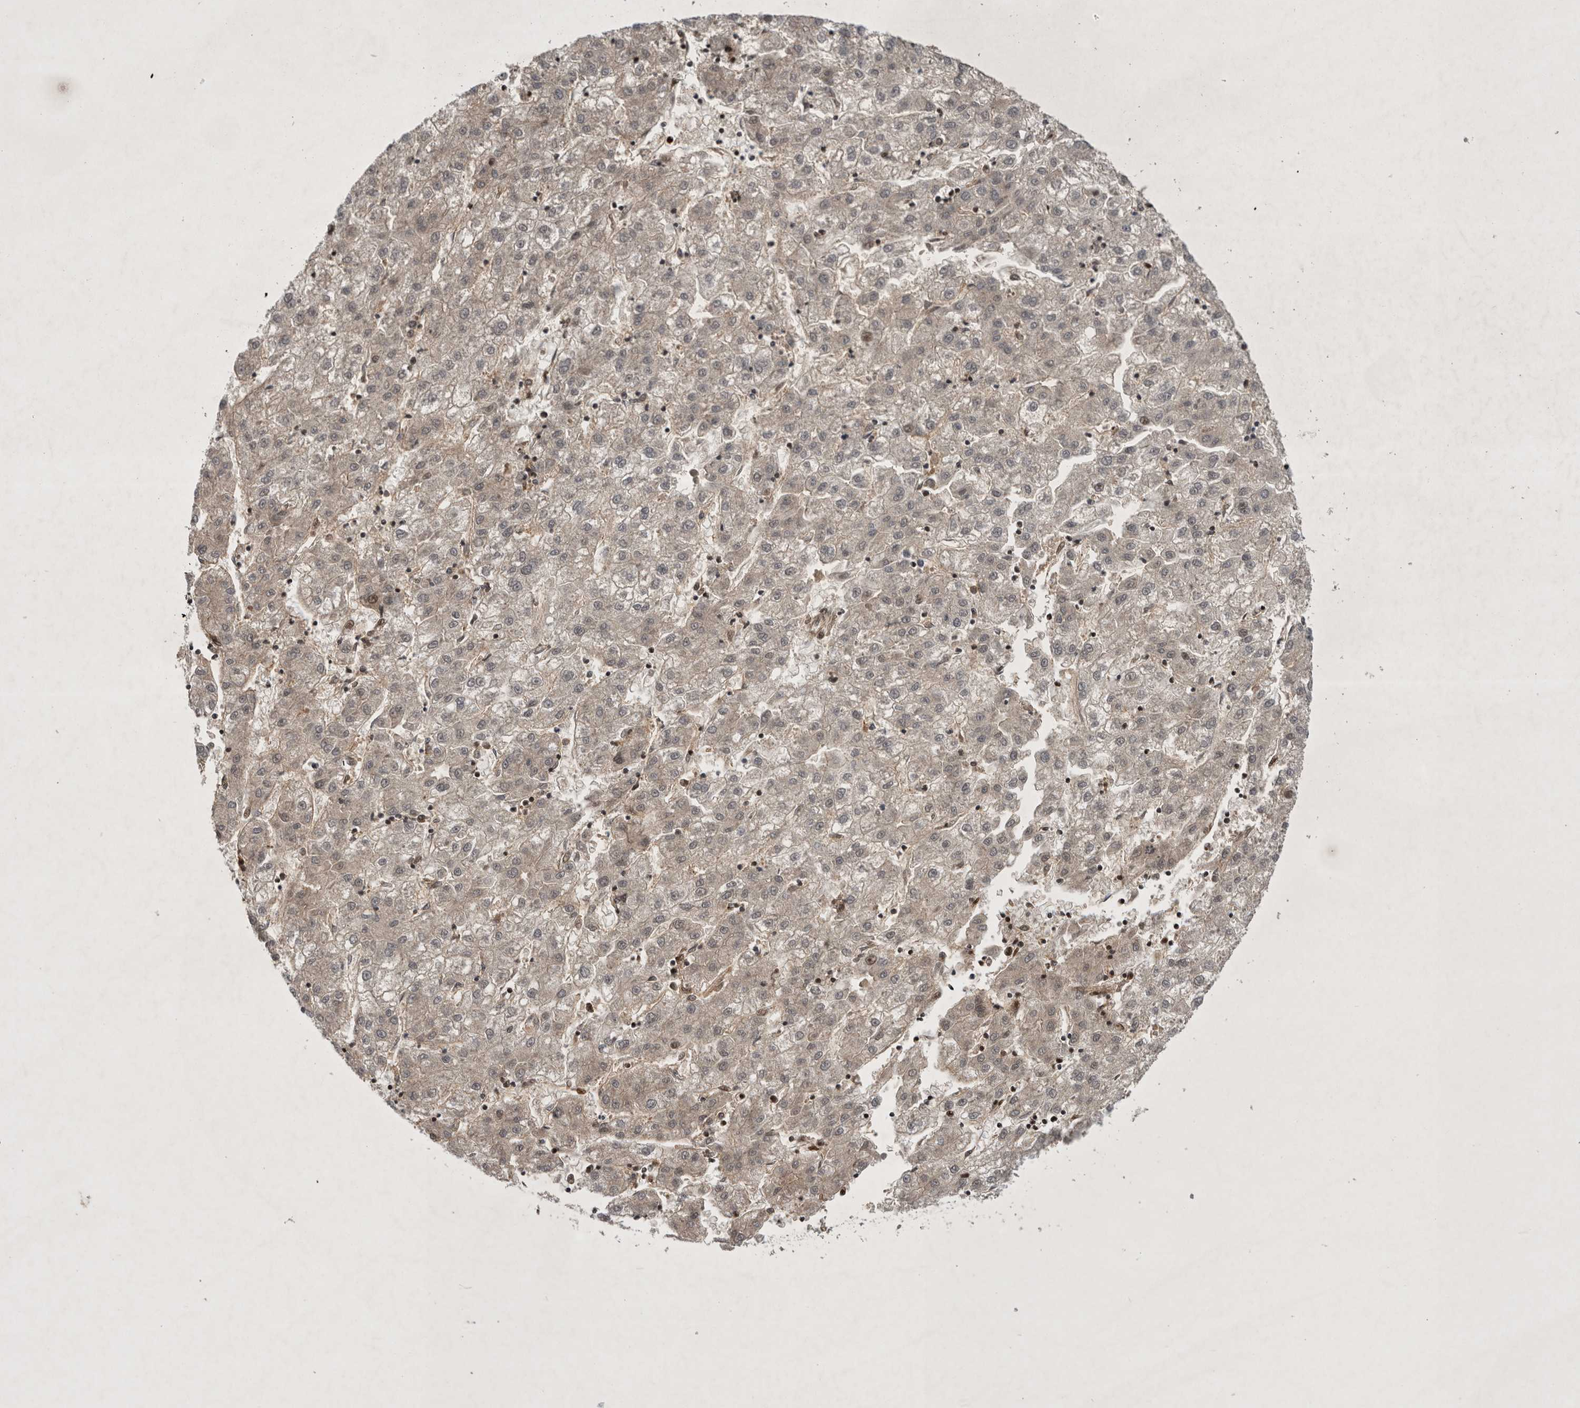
{"staining": {"intensity": "weak", "quantity": "25%-75%", "location": "cytoplasmic/membranous,nuclear"}, "tissue": "liver cancer", "cell_type": "Tumor cells", "image_type": "cancer", "snomed": [{"axis": "morphology", "description": "Carcinoma, Hepatocellular, NOS"}, {"axis": "topography", "description": "Liver"}], "caption": "Tumor cells exhibit low levels of weak cytoplasmic/membranous and nuclear staining in about 25%-75% of cells in hepatocellular carcinoma (liver).", "gene": "PARP11", "patient": {"sex": "male", "age": 72}}